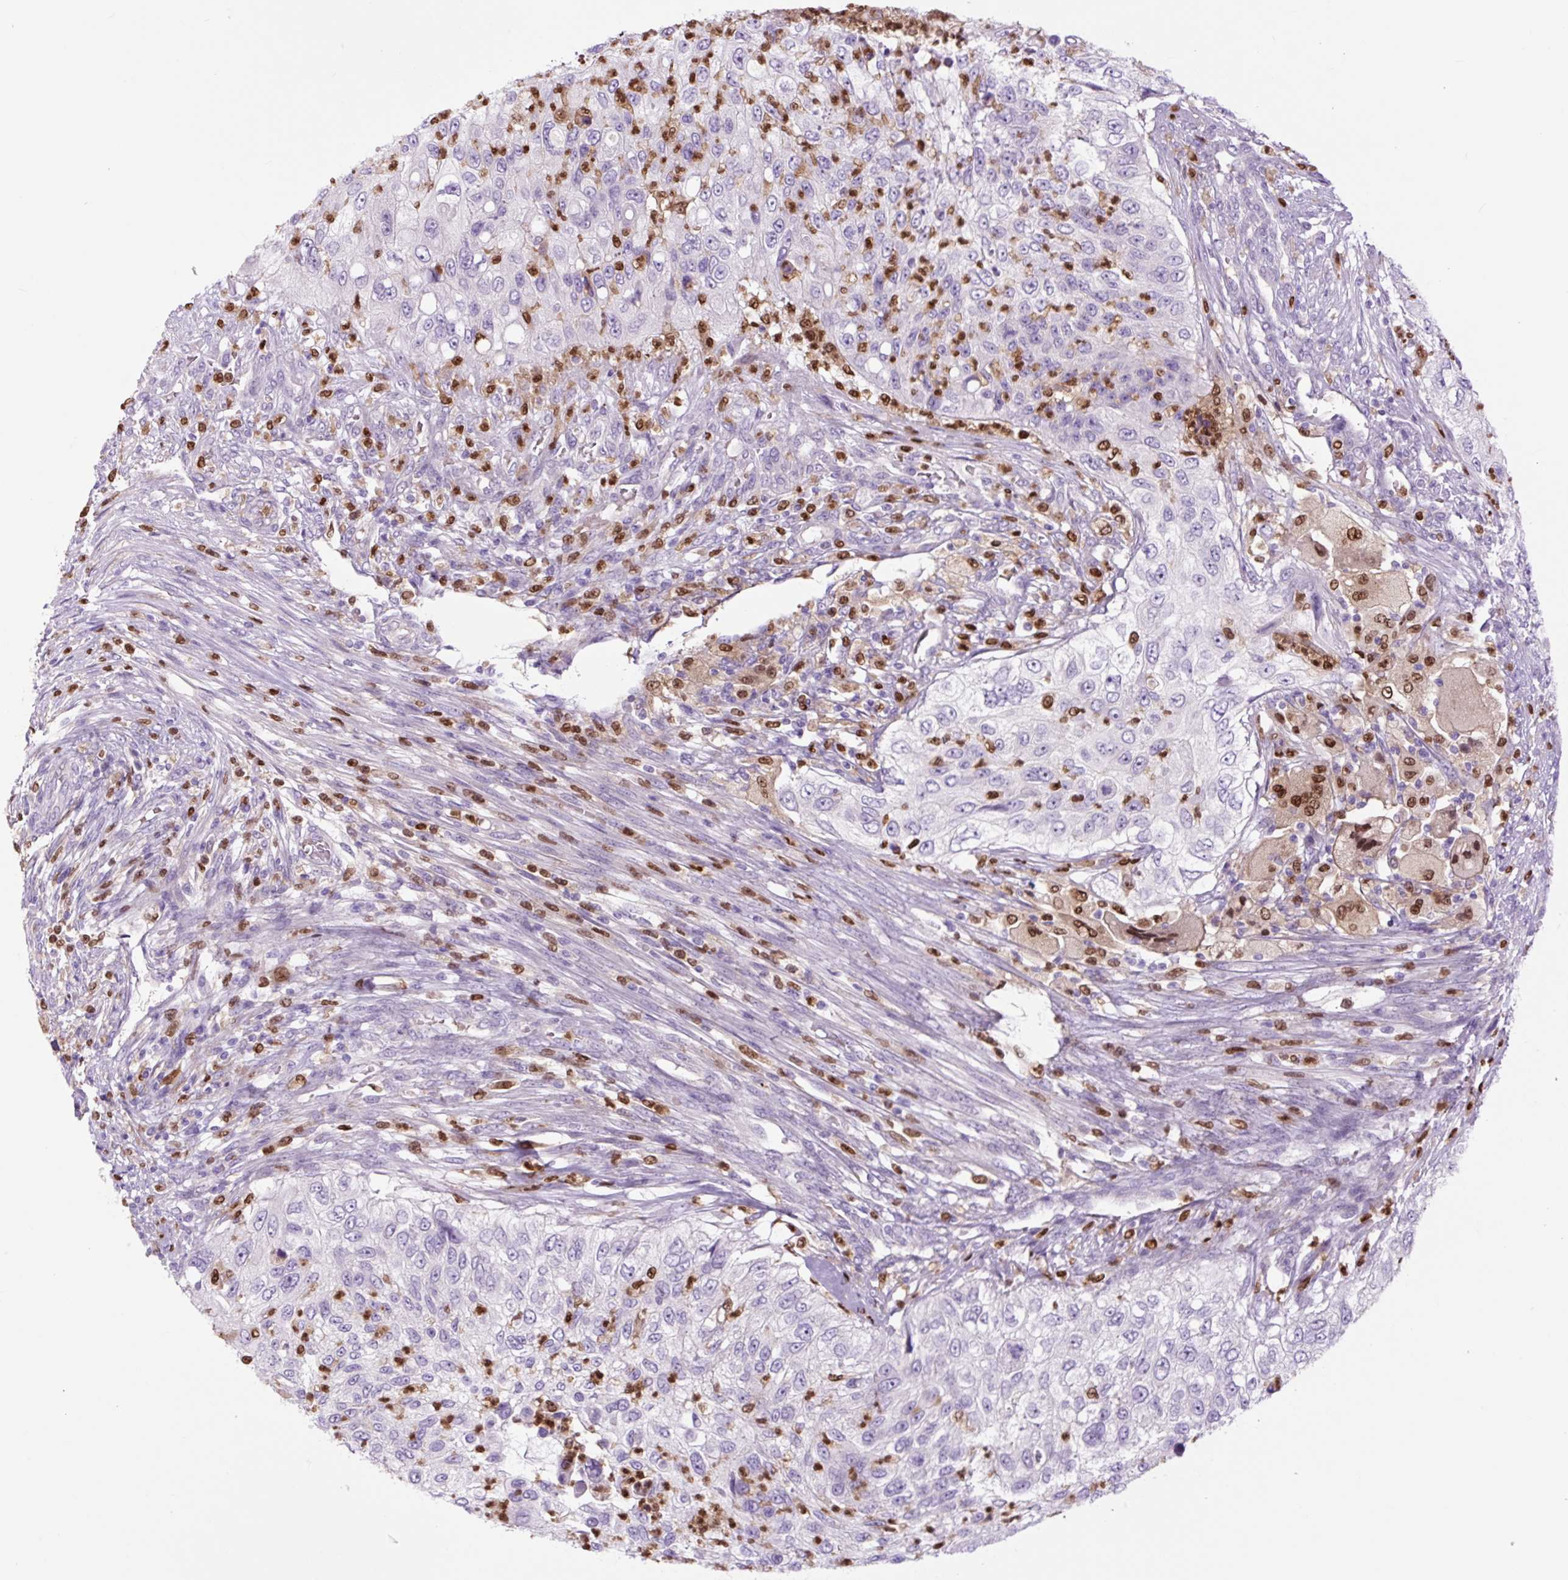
{"staining": {"intensity": "negative", "quantity": "none", "location": "none"}, "tissue": "urothelial cancer", "cell_type": "Tumor cells", "image_type": "cancer", "snomed": [{"axis": "morphology", "description": "Urothelial carcinoma, High grade"}, {"axis": "topography", "description": "Urinary bladder"}], "caption": "This is an immunohistochemistry micrograph of urothelial cancer. There is no staining in tumor cells.", "gene": "SPI1", "patient": {"sex": "female", "age": 60}}